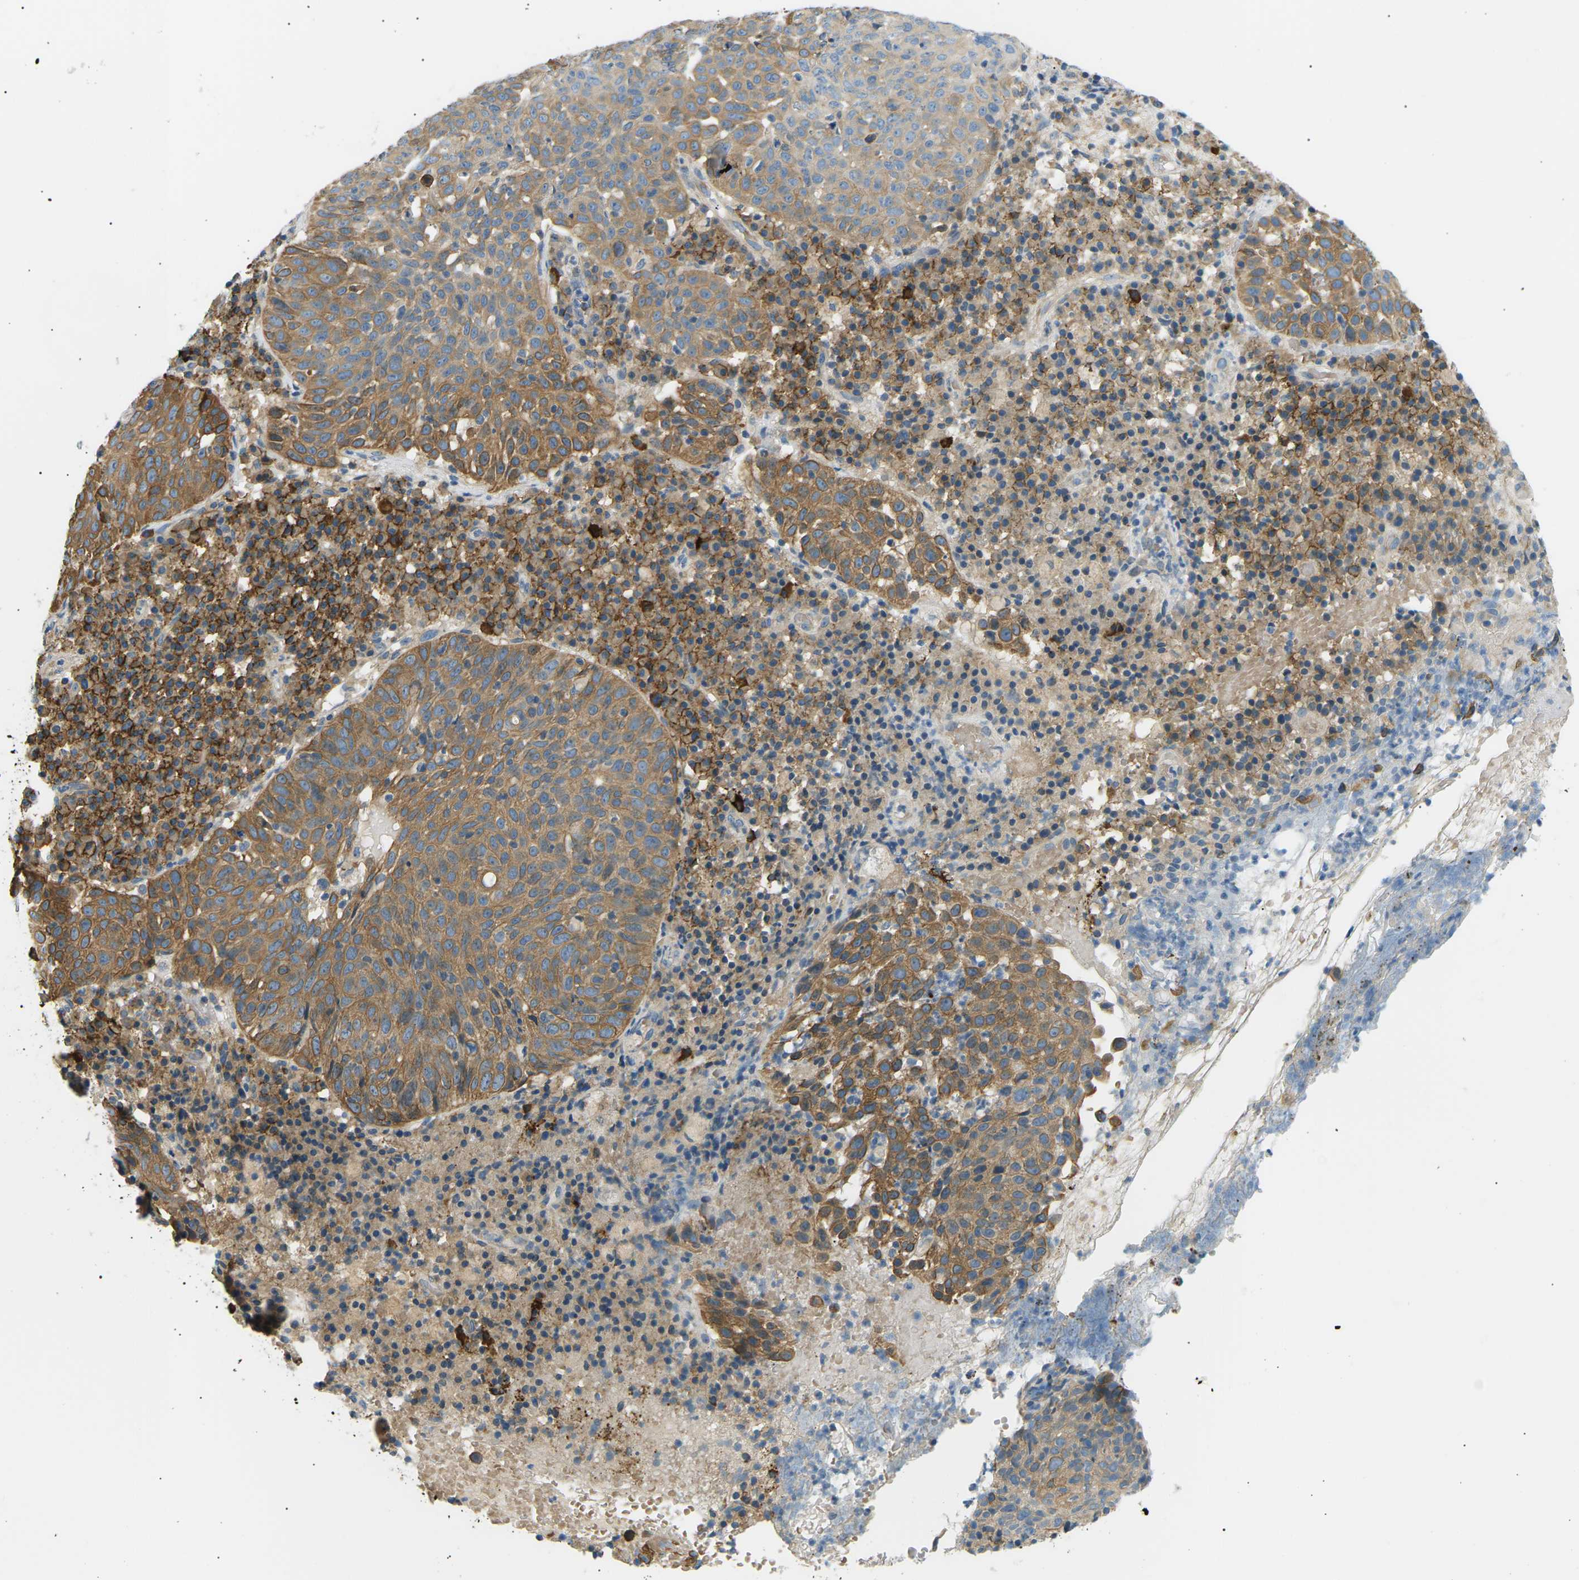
{"staining": {"intensity": "moderate", "quantity": ">75%", "location": "cytoplasmic/membranous"}, "tissue": "skin cancer", "cell_type": "Tumor cells", "image_type": "cancer", "snomed": [{"axis": "morphology", "description": "Squamous cell carcinoma in situ, NOS"}, {"axis": "morphology", "description": "Squamous cell carcinoma, NOS"}, {"axis": "topography", "description": "Skin"}], "caption": "IHC of human skin cancer (squamous cell carcinoma) displays medium levels of moderate cytoplasmic/membranous staining in approximately >75% of tumor cells.", "gene": "TBC1D8", "patient": {"sex": "male", "age": 93}}